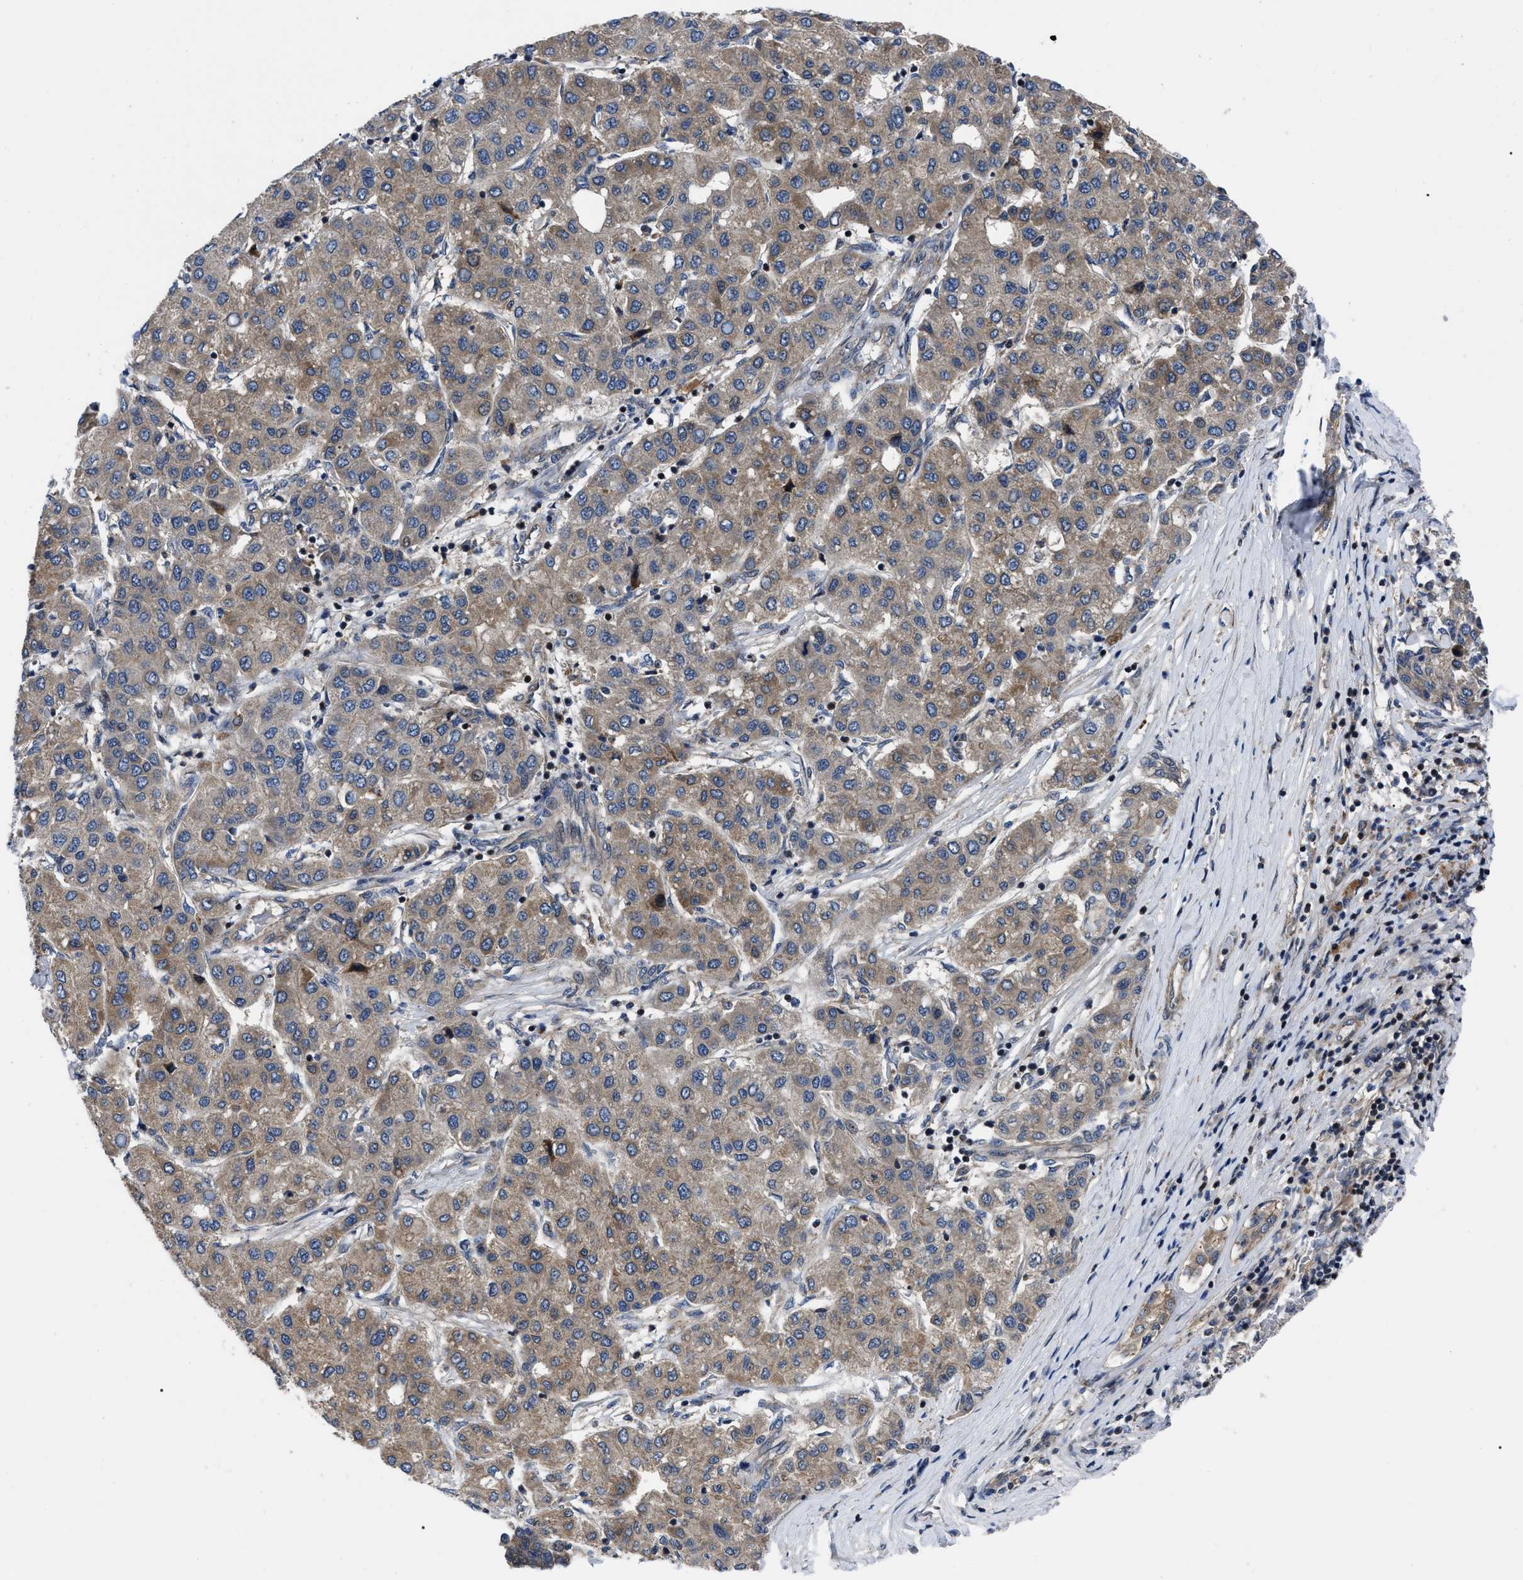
{"staining": {"intensity": "moderate", "quantity": ">75%", "location": "cytoplasmic/membranous"}, "tissue": "liver cancer", "cell_type": "Tumor cells", "image_type": "cancer", "snomed": [{"axis": "morphology", "description": "Carcinoma, Hepatocellular, NOS"}, {"axis": "topography", "description": "Liver"}], "caption": "A micrograph of human liver cancer (hepatocellular carcinoma) stained for a protein reveals moderate cytoplasmic/membranous brown staining in tumor cells.", "gene": "PPWD1", "patient": {"sex": "male", "age": 65}}